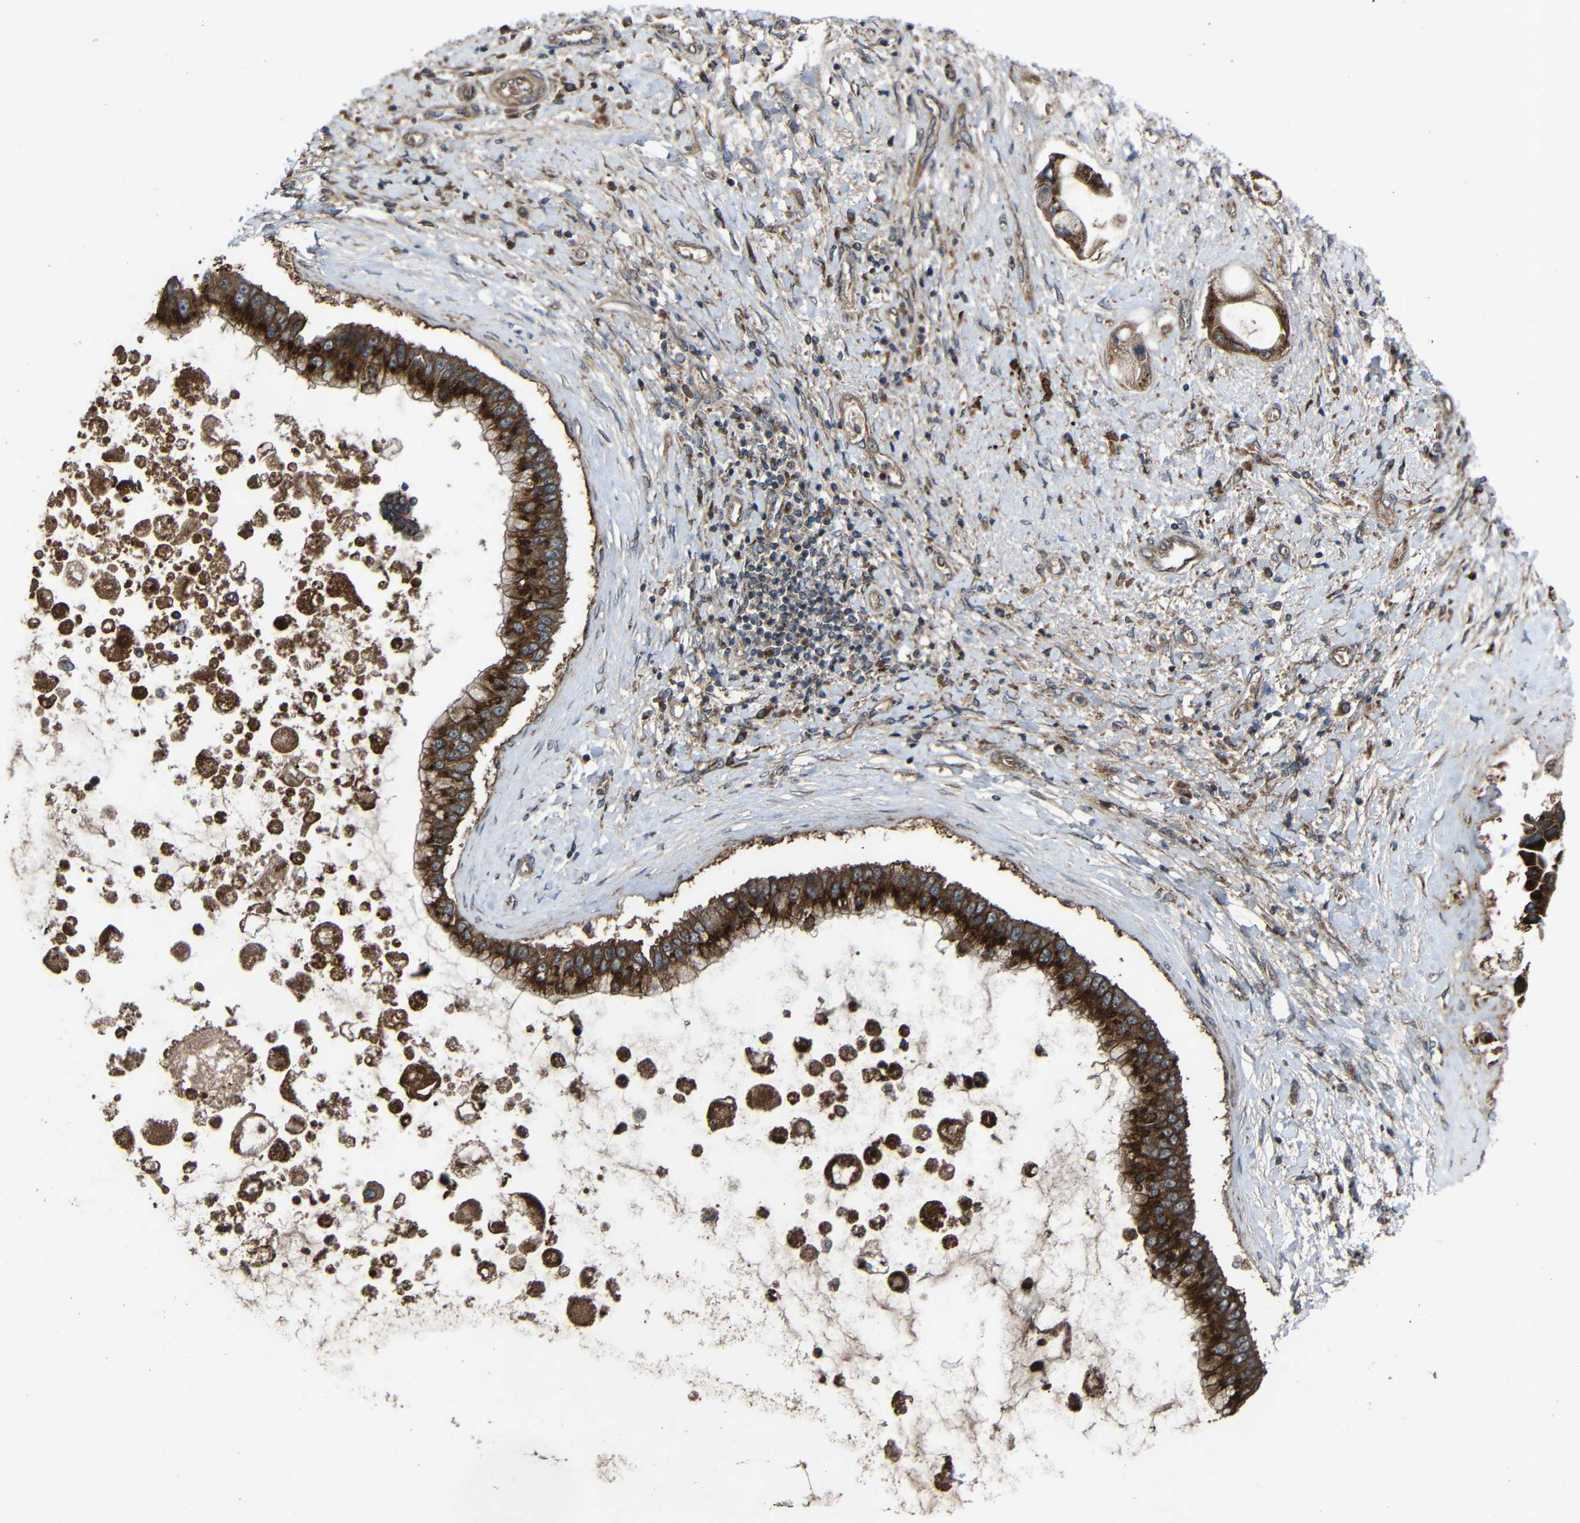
{"staining": {"intensity": "strong", "quantity": ">75%", "location": "cytoplasmic/membranous"}, "tissue": "liver cancer", "cell_type": "Tumor cells", "image_type": "cancer", "snomed": [{"axis": "morphology", "description": "Cholangiocarcinoma"}, {"axis": "topography", "description": "Liver"}], "caption": "The photomicrograph reveals immunohistochemical staining of liver cholangiocarcinoma. There is strong cytoplasmic/membranous positivity is seen in about >75% of tumor cells. (Stains: DAB in brown, nuclei in blue, Microscopy: brightfield microscopy at high magnification).", "gene": "C1GALT1", "patient": {"sex": "male", "age": 50}}